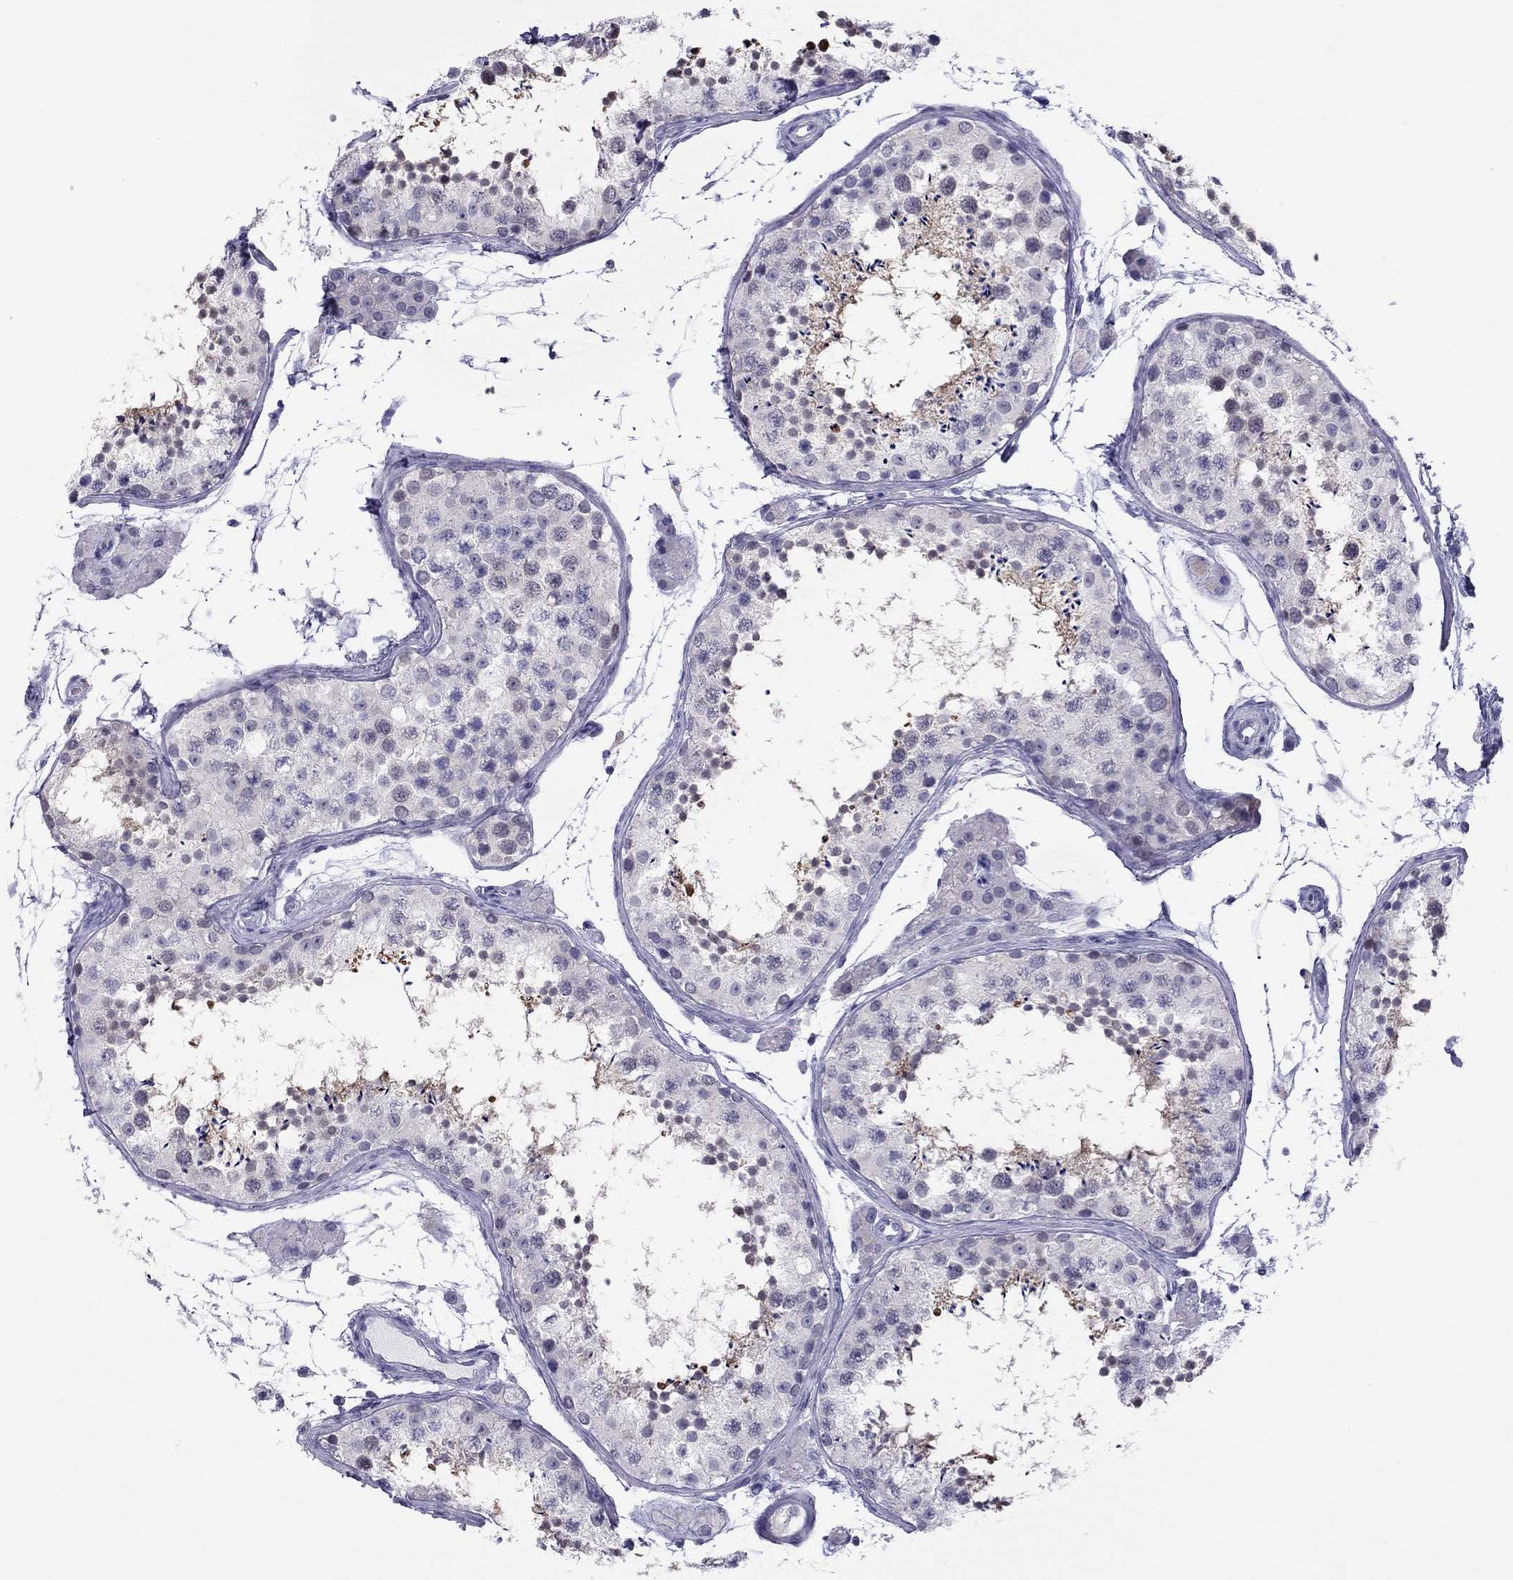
{"staining": {"intensity": "moderate", "quantity": "<25%", "location": "cytoplasmic/membranous"}, "tissue": "testis", "cell_type": "Cells in seminiferous ducts", "image_type": "normal", "snomed": [{"axis": "morphology", "description": "Normal tissue, NOS"}, {"axis": "topography", "description": "Testis"}], "caption": "A high-resolution micrograph shows immunohistochemistry staining of normal testis, which displays moderate cytoplasmic/membranous expression in about <25% of cells in seminiferous ducts.", "gene": "CHRNB3", "patient": {"sex": "male", "age": 41}}